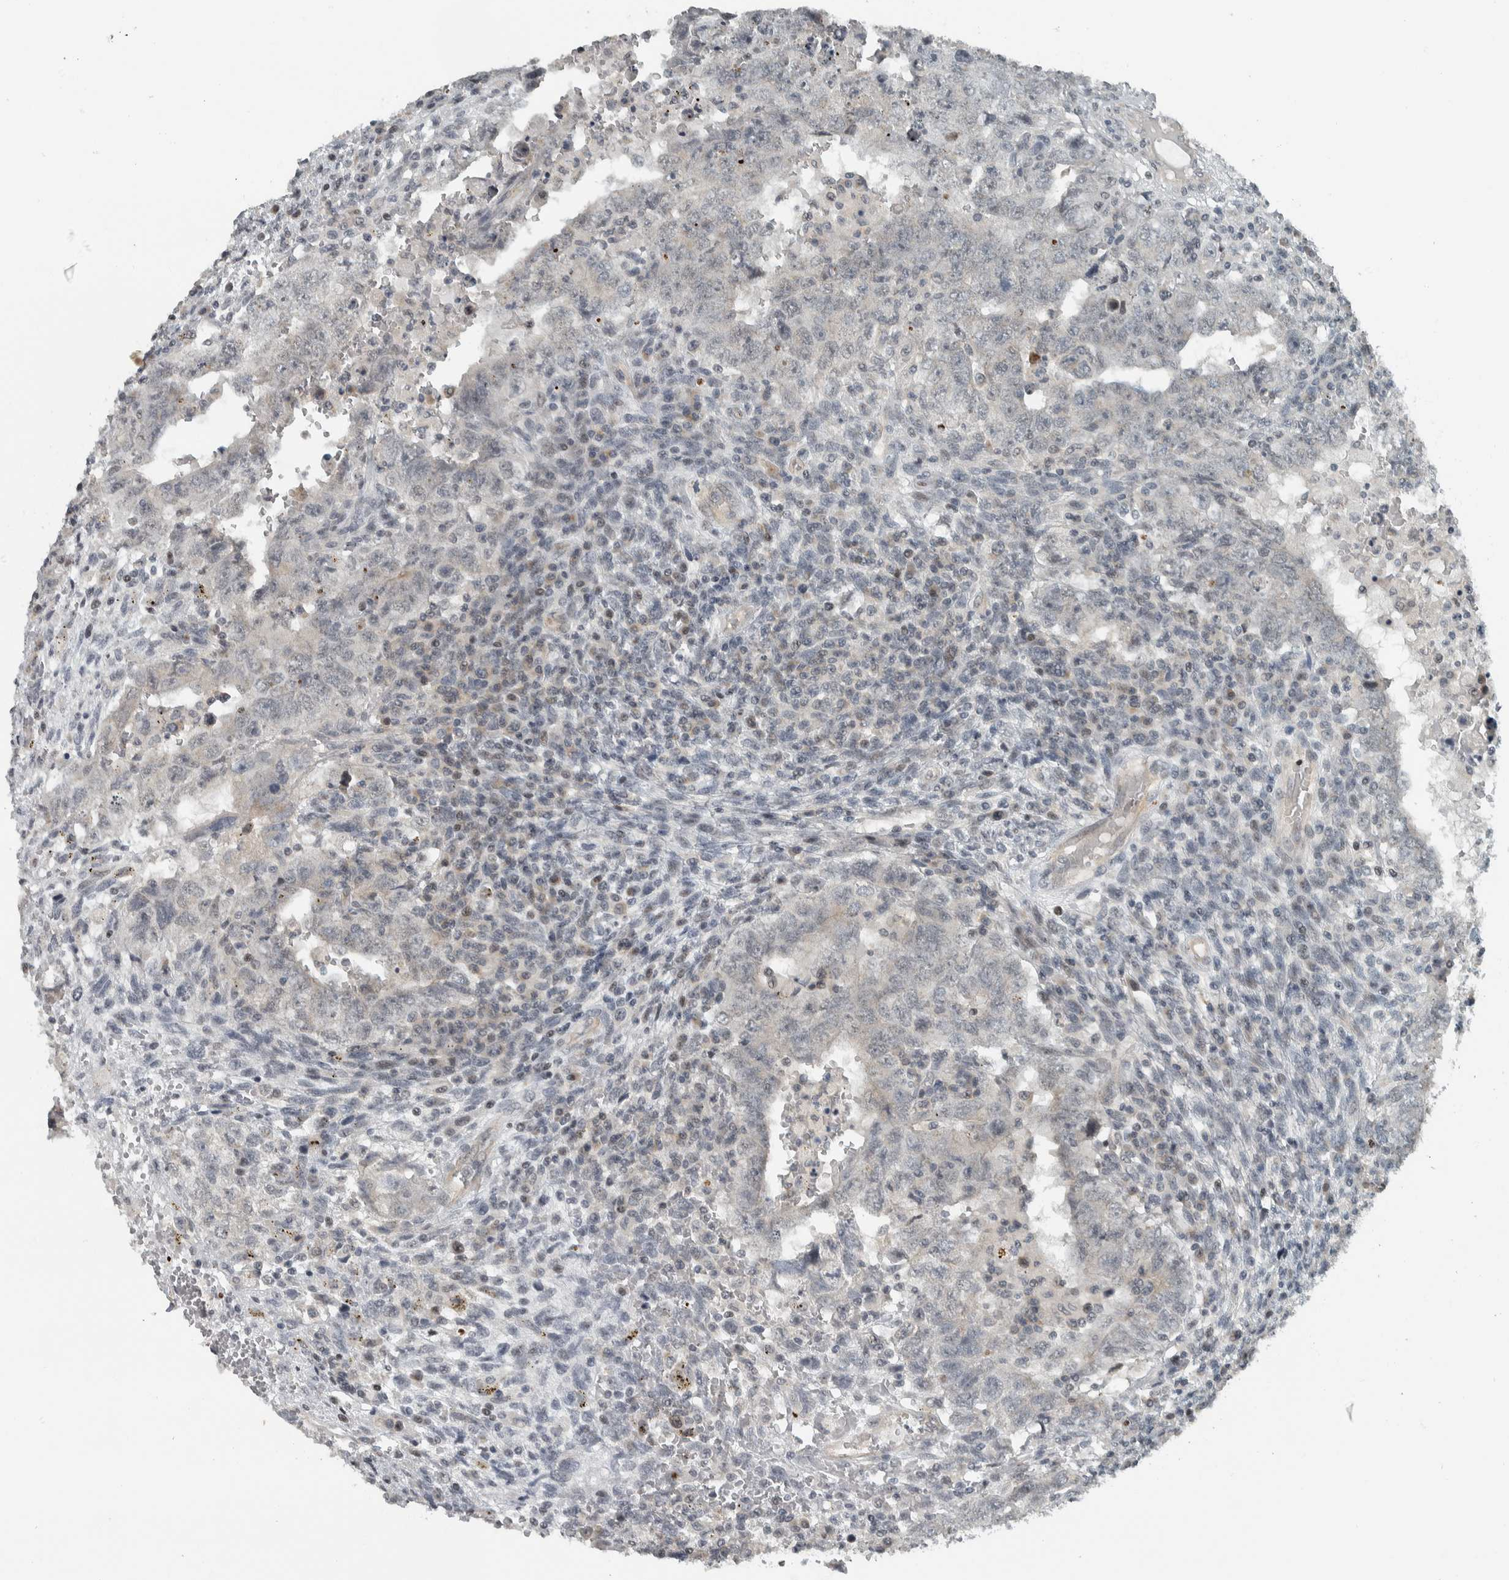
{"staining": {"intensity": "negative", "quantity": "none", "location": "none"}, "tissue": "testis cancer", "cell_type": "Tumor cells", "image_type": "cancer", "snomed": [{"axis": "morphology", "description": "Carcinoma, Embryonal, NOS"}, {"axis": "topography", "description": "Testis"}], "caption": "DAB (3,3'-diaminobenzidine) immunohistochemical staining of human testis cancer (embryonal carcinoma) shows no significant expression in tumor cells.", "gene": "NAPG", "patient": {"sex": "male", "age": 26}}